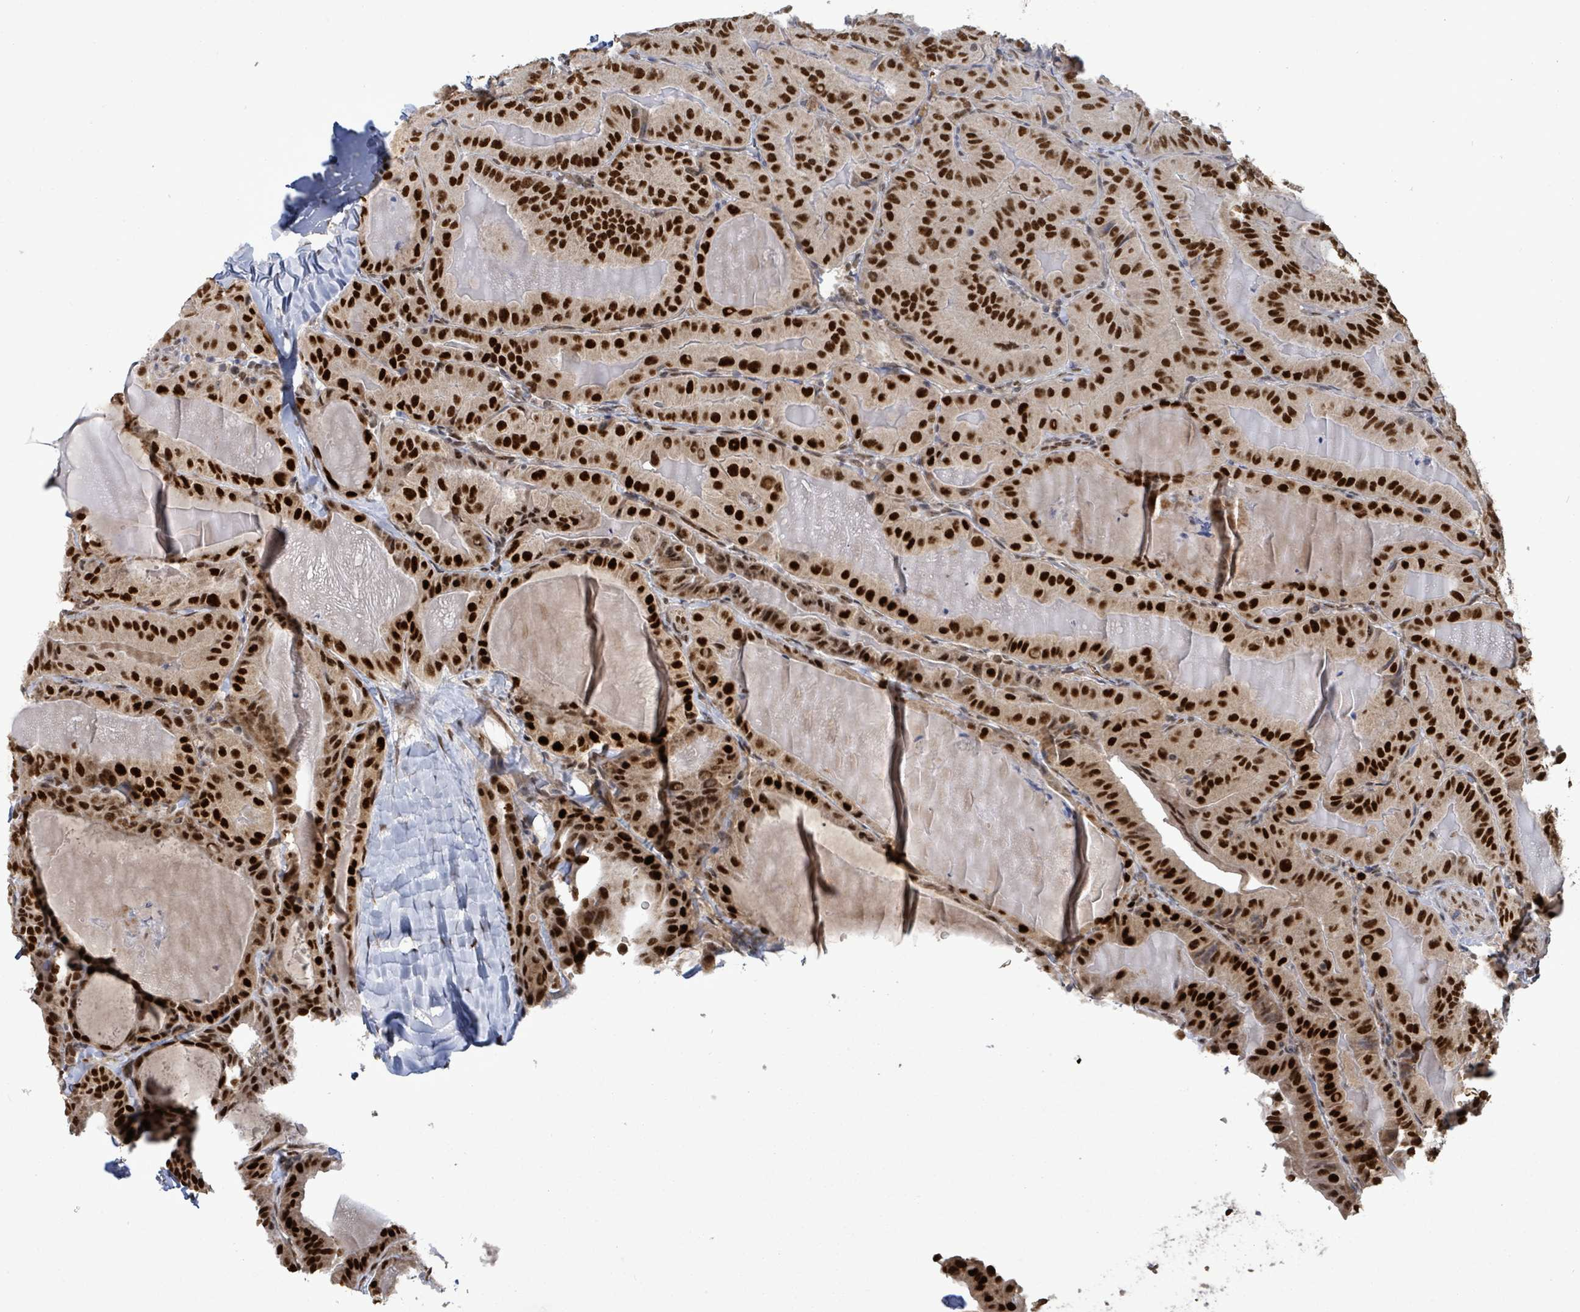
{"staining": {"intensity": "strong", "quantity": ">75%", "location": "nuclear"}, "tissue": "thyroid cancer", "cell_type": "Tumor cells", "image_type": "cancer", "snomed": [{"axis": "morphology", "description": "Papillary adenocarcinoma, NOS"}, {"axis": "topography", "description": "Thyroid gland"}], "caption": "Human thyroid cancer stained with a protein marker shows strong staining in tumor cells.", "gene": "PATZ1", "patient": {"sex": "female", "age": 68}}